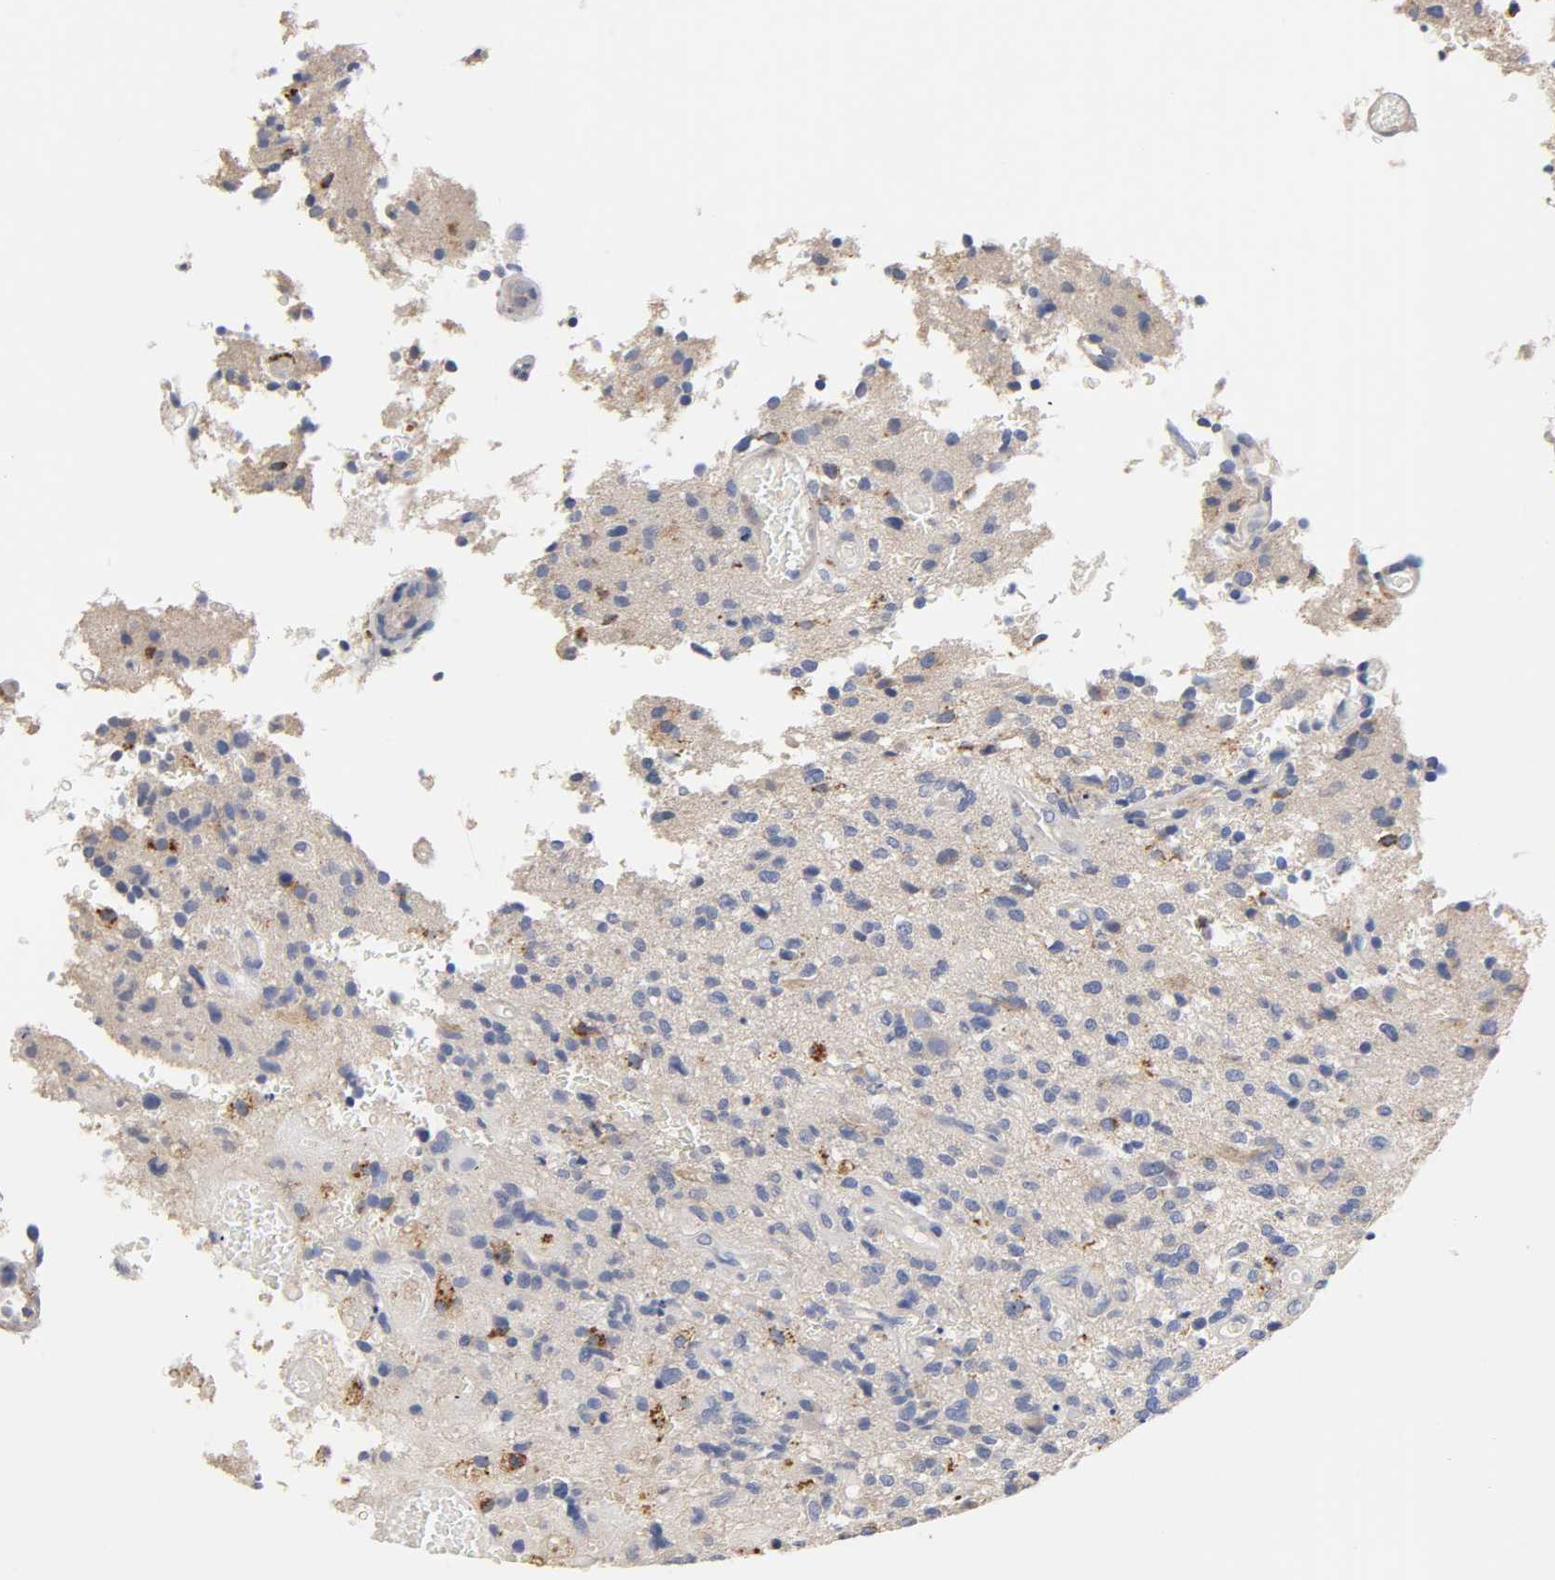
{"staining": {"intensity": "moderate", "quantity": "<25%", "location": "cytoplasmic/membranous"}, "tissue": "glioma", "cell_type": "Tumor cells", "image_type": "cancer", "snomed": [{"axis": "morphology", "description": "Normal tissue, NOS"}, {"axis": "morphology", "description": "Glioma, malignant, High grade"}, {"axis": "topography", "description": "Cerebral cortex"}], "caption": "A low amount of moderate cytoplasmic/membranous staining is seen in about <25% of tumor cells in high-grade glioma (malignant) tissue.", "gene": "SEMA5A", "patient": {"sex": "male", "age": 75}}